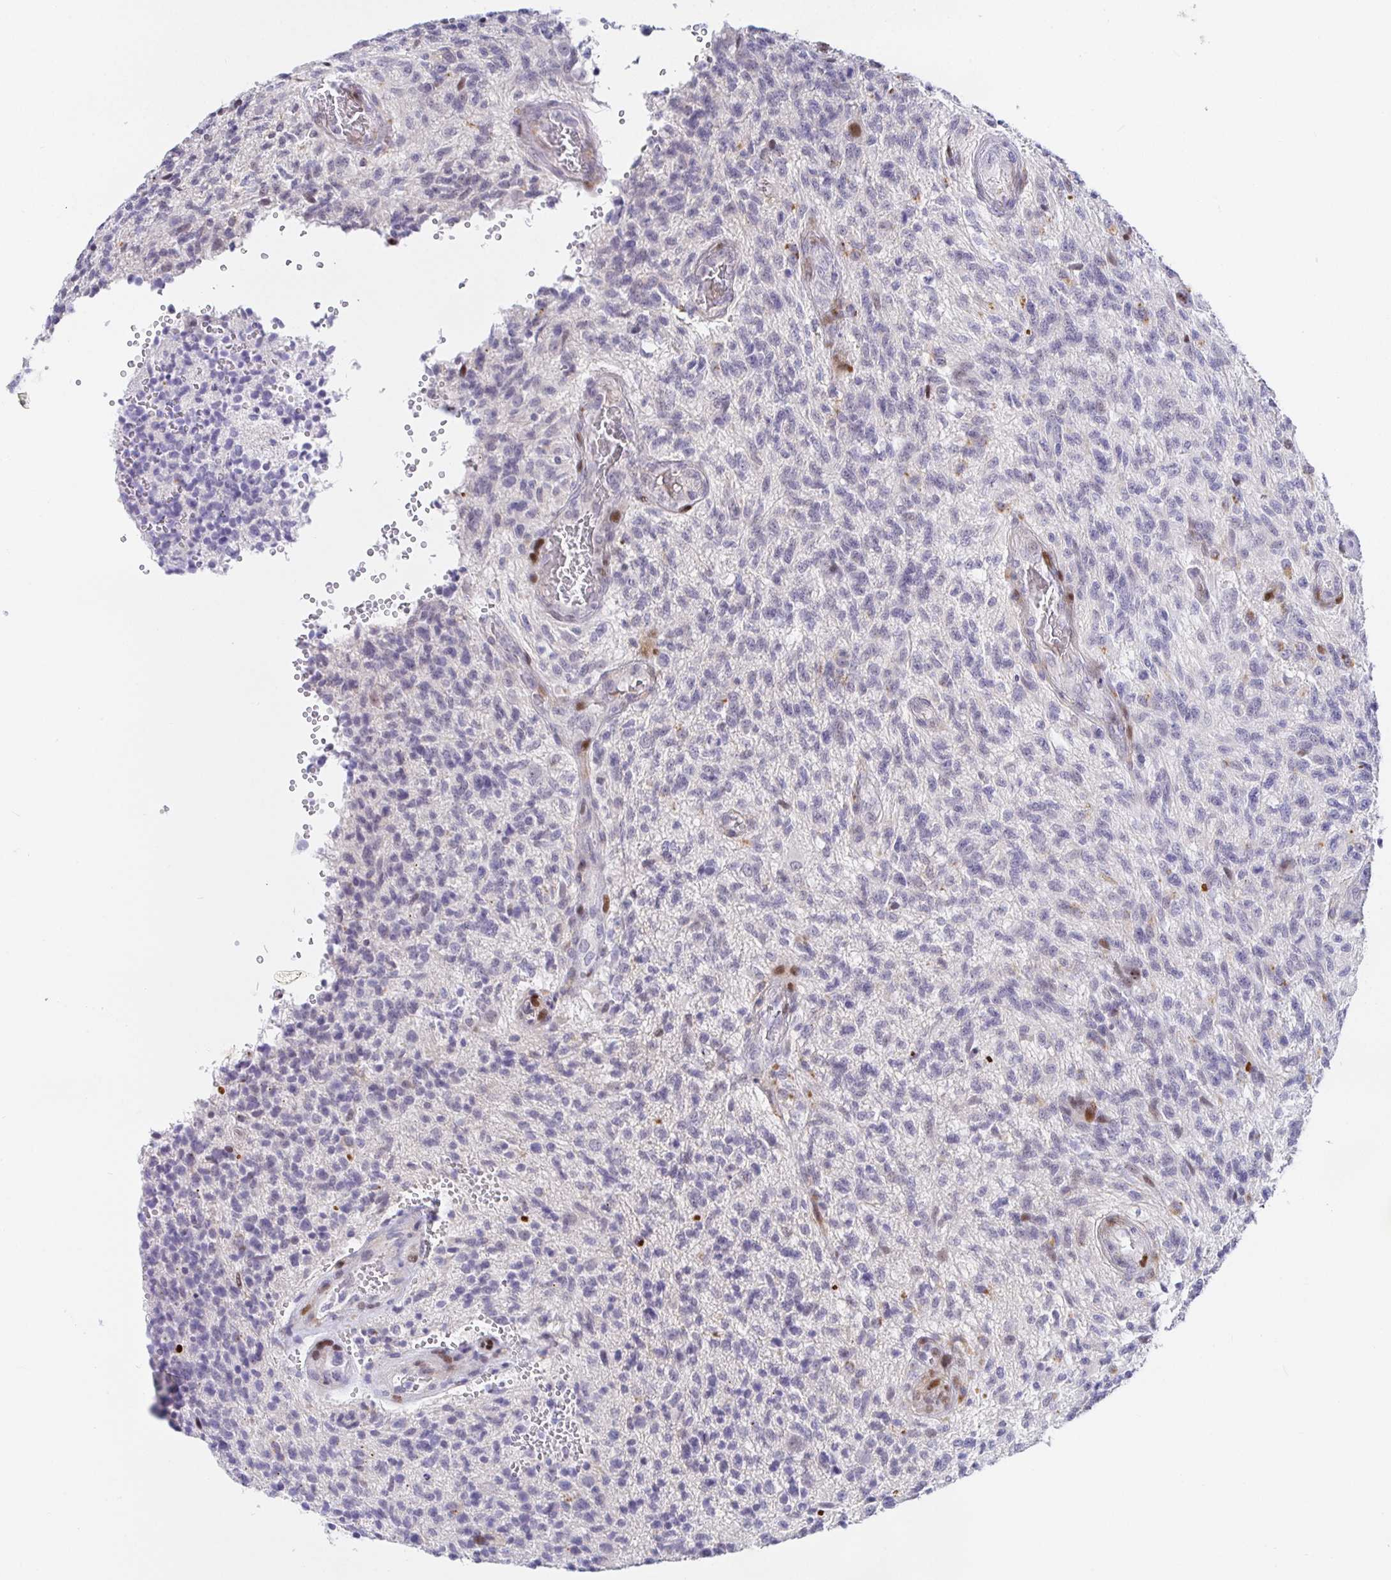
{"staining": {"intensity": "negative", "quantity": "none", "location": "none"}, "tissue": "glioma", "cell_type": "Tumor cells", "image_type": "cancer", "snomed": [{"axis": "morphology", "description": "Glioma, malignant, High grade"}, {"axis": "topography", "description": "Brain"}], "caption": "Human glioma stained for a protein using immunohistochemistry (IHC) shows no expression in tumor cells.", "gene": "KBTBD13", "patient": {"sex": "male", "age": 56}}